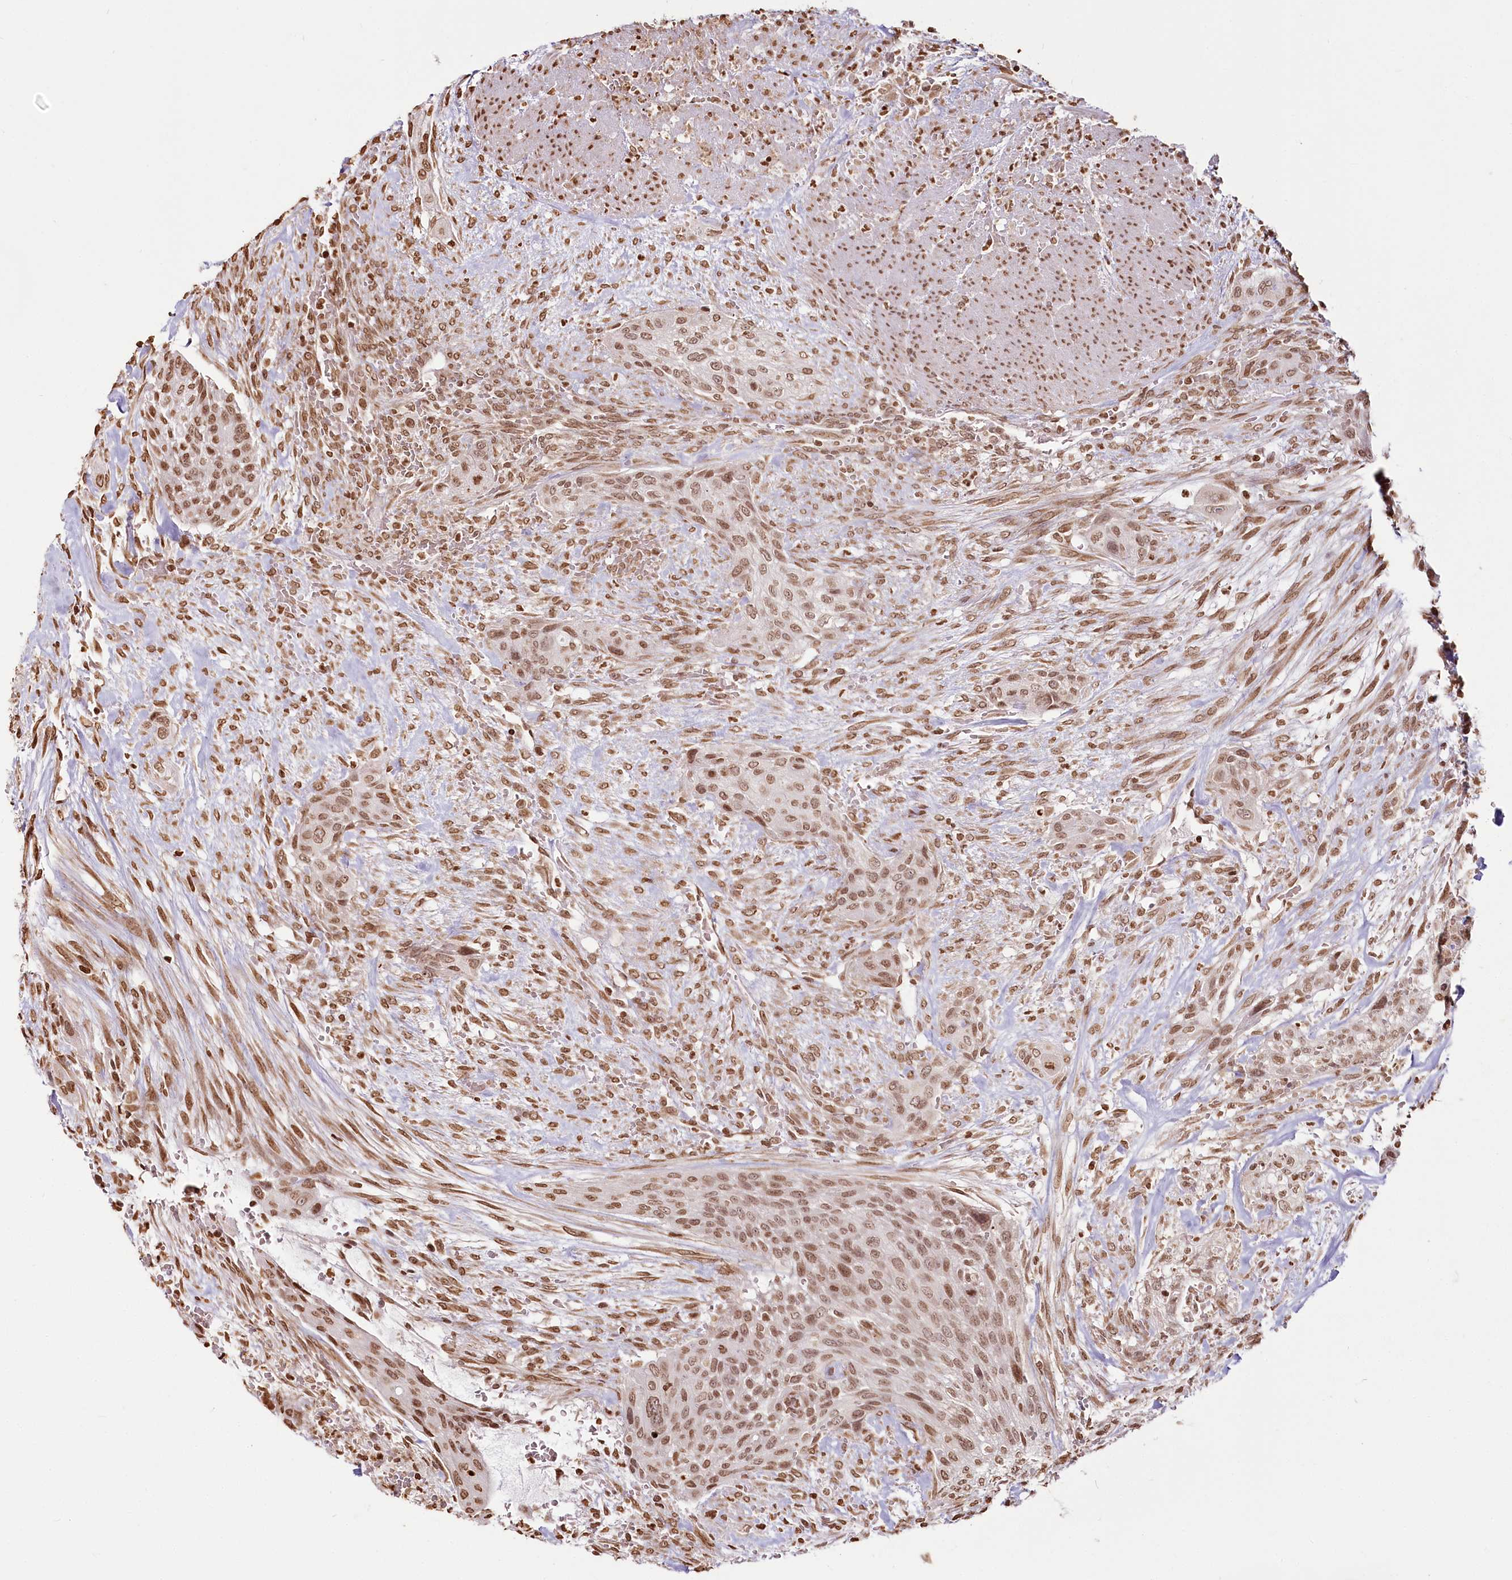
{"staining": {"intensity": "moderate", "quantity": ">75%", "location": "nuclear"}, "tissue": "urothelial cancer", "cell_type": "Tumor cells", "image_type": "cancer", "snomed": [{"axis": "morphology", "description": "Urothelial carcinoma, High grade"}, {"axis": "topography", "description": "Urinary bladder"}], "caption": "A brown stain labels moderate nuclear expression of a protein in high-grade urothelial carcinoma tumor cells.", "gene": "FAM13A", "patient": {"sex": "male", "age": 35}}